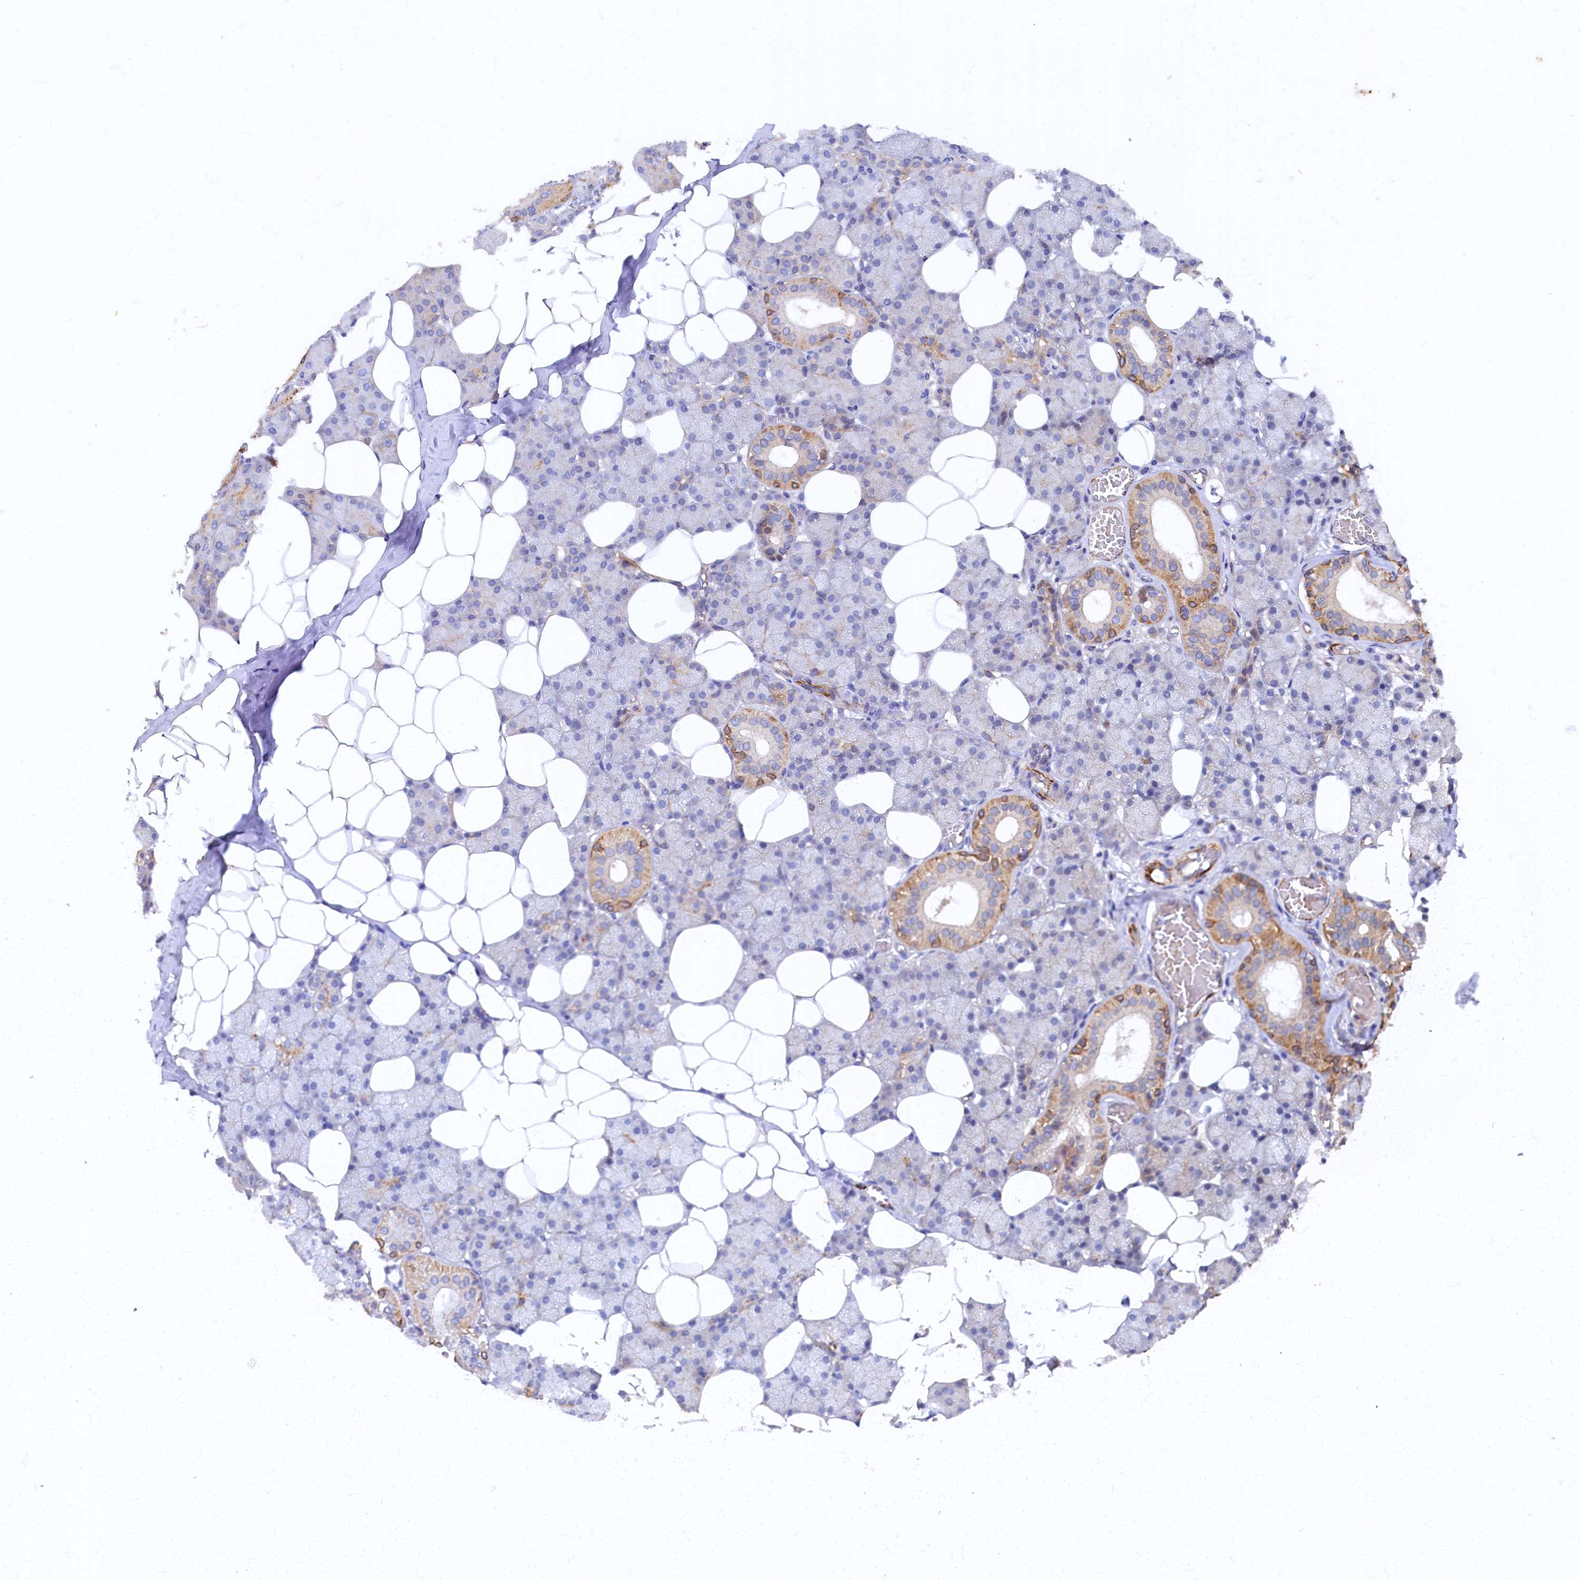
{"staining": {"intensity": "moderate", "quantity": "<25%", "location": "cytoplasmic/membranous"}, "tissue": "salivary gland", "cell_type": "Glandular cells", "image_type": "normal", "snomed": [{"axis": "morphology", "description": "Normal tissue, NOS"}, {"axis": "topography", "description": "Salivary gland"}], "caption": "This image reveals benign salivary gland stained with immunohistochemistry (IHC) to label a protein in brown. The cytoplasmic/membranous of glandular cells show moderate positivity for the protein. Nuclei are counter-stained blue.", "gene": "ARL11", "patient": {"sex": "female", "age": 33}}